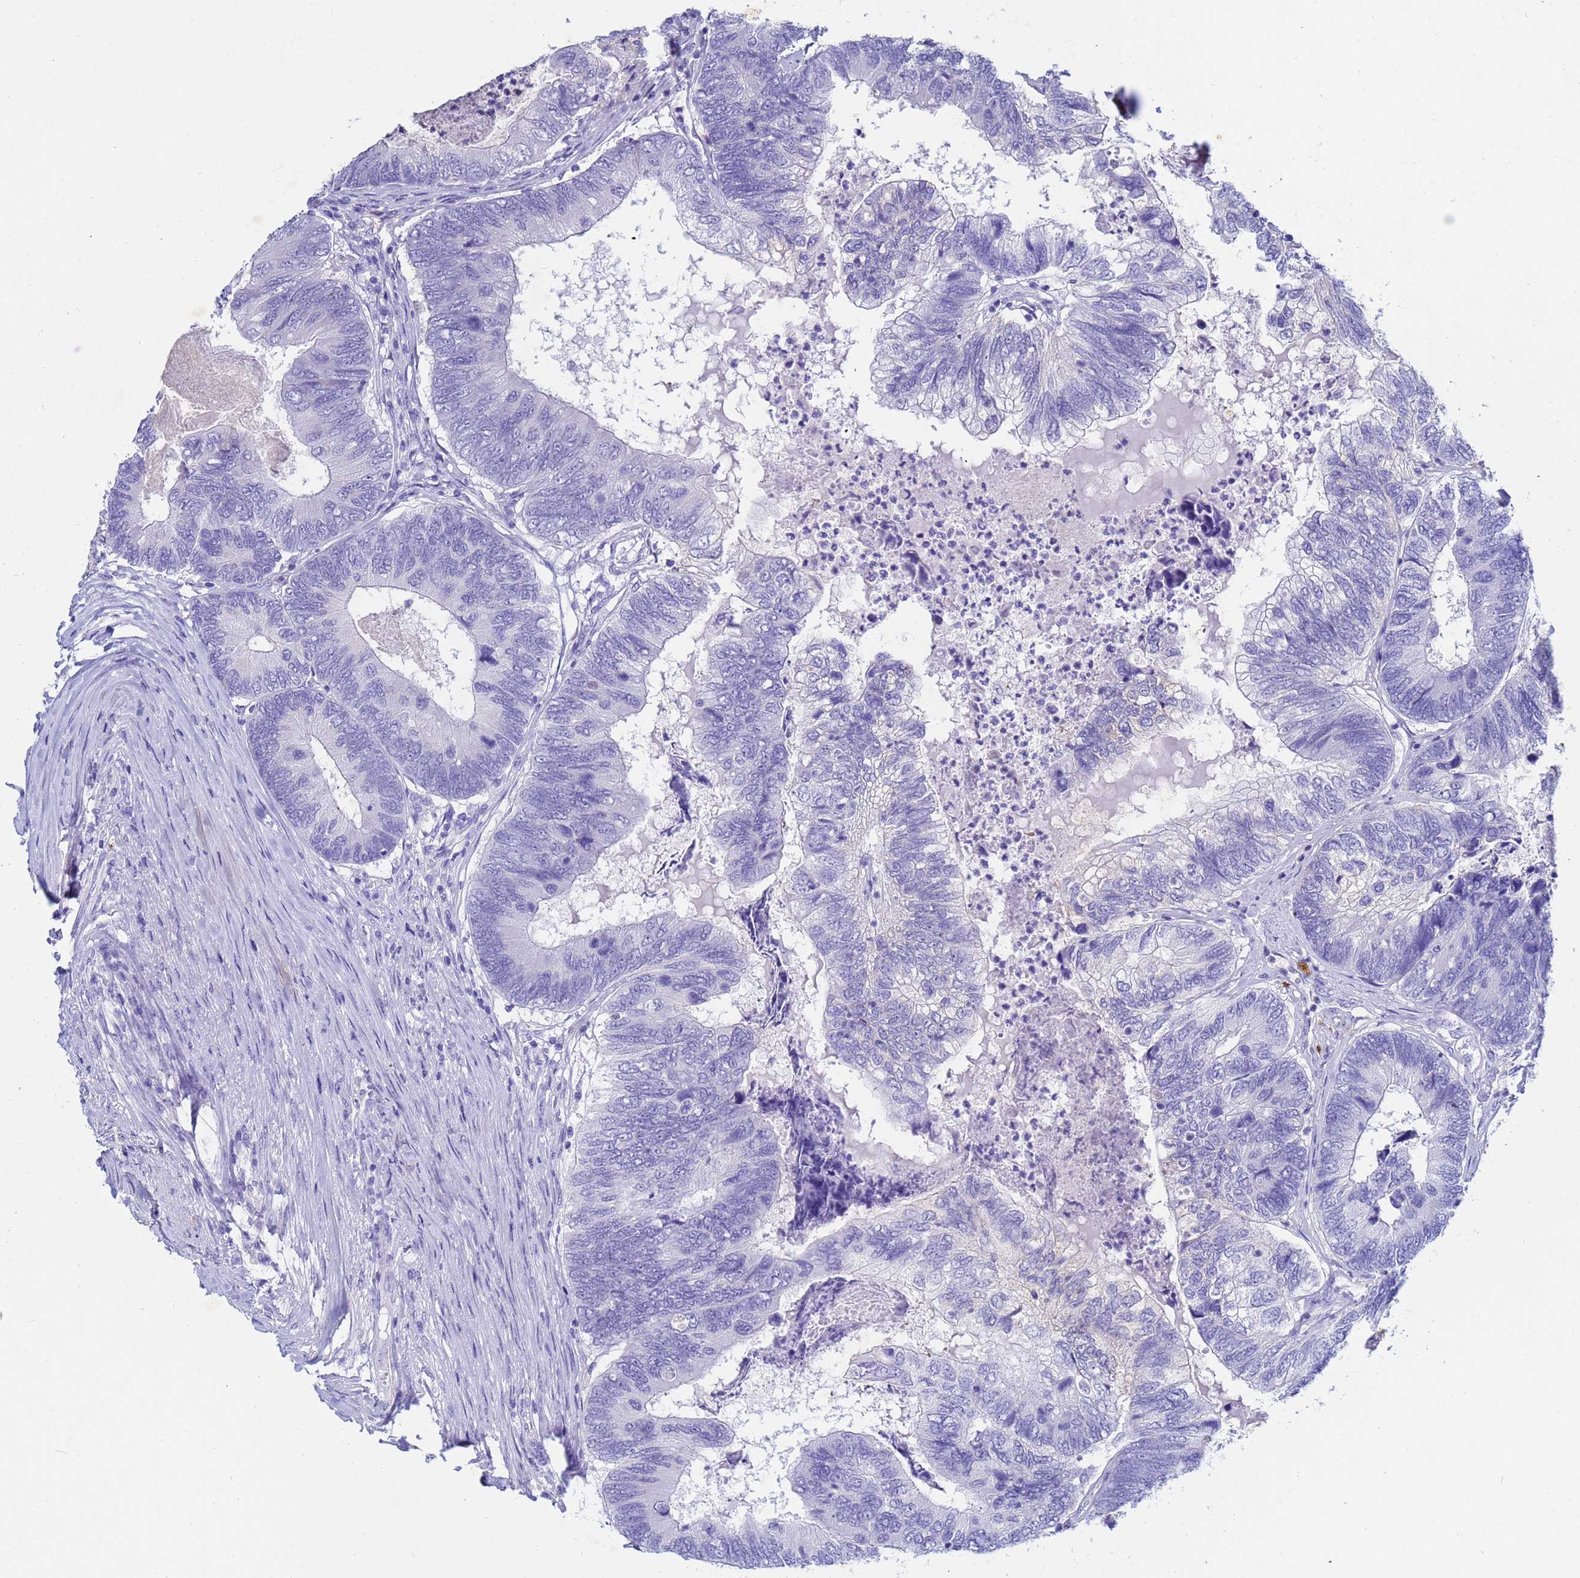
{"staining": {"intensity": "negative", "quantity": "none", "location": "none"}, "tissue": "colorectal cancer", "cell_type": "Tumor cells", "image_type": "cancer", "snomed": [{"axis": "morphology", "description": "Adenocarcinoma, NOS"}, {"axis": "topography", "description": "Colon"}], "caption": "A micrograph of human colorectal adenocarcinoma is negative for staining in tumor cells.", "gene": "CSTB", "patient": {"sex": "female", "age": 67}}